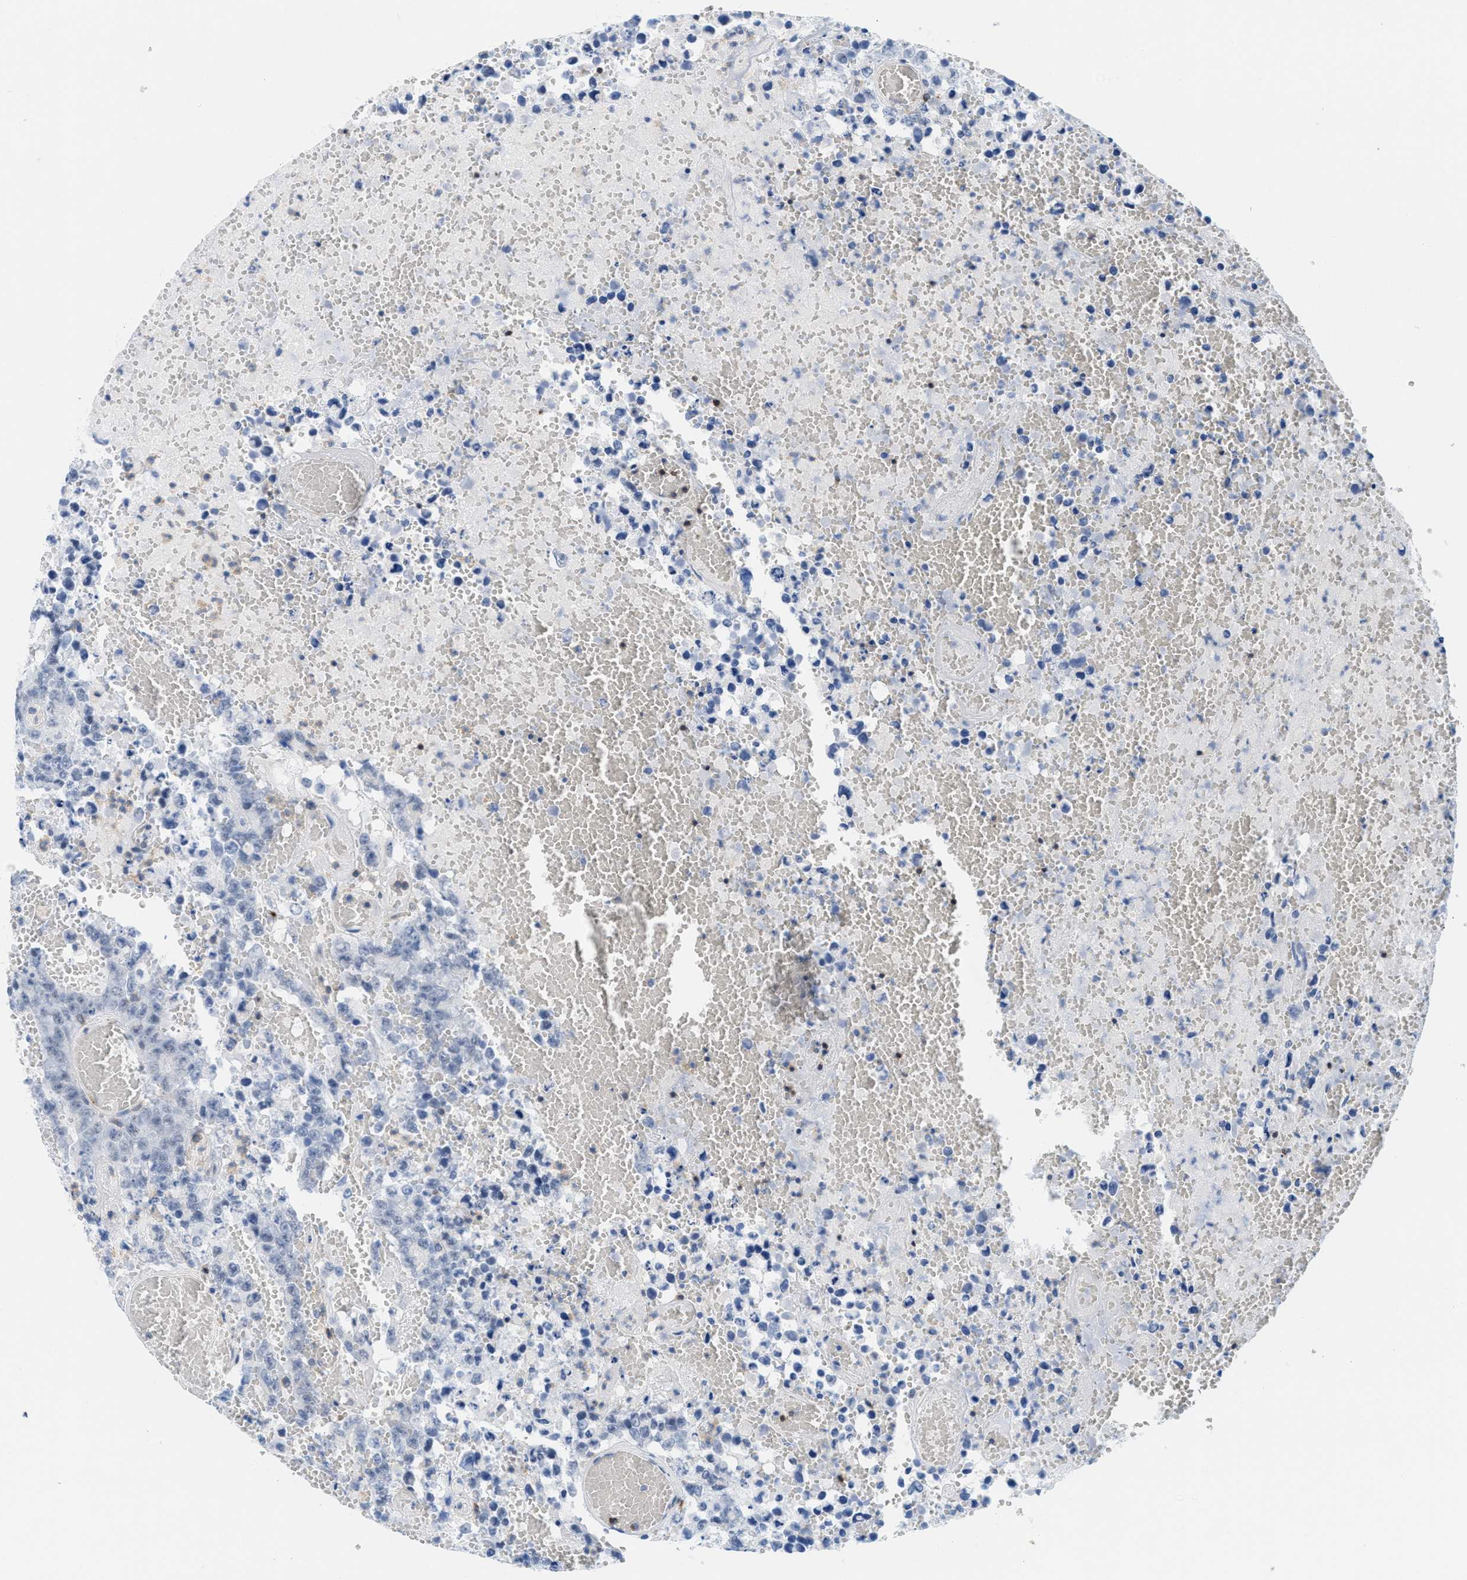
{"staining": {"intensity": "negative", "quantity": "none", "location": "none"}, "tissue": "testis cancer", "cell_type": "Tumor cells", "image_type": "cancer", "snomed": [{"axis": "morphology", "description": "Carcinoma, Embryonal, NOS"}, {"axis": "topography", "description": "Testis"}], "caption": "Image shows no protein staining in tumor cells of testis cancer tissue.", "gene": "IL16", "patient": {"sex": "male", "age": 25}}